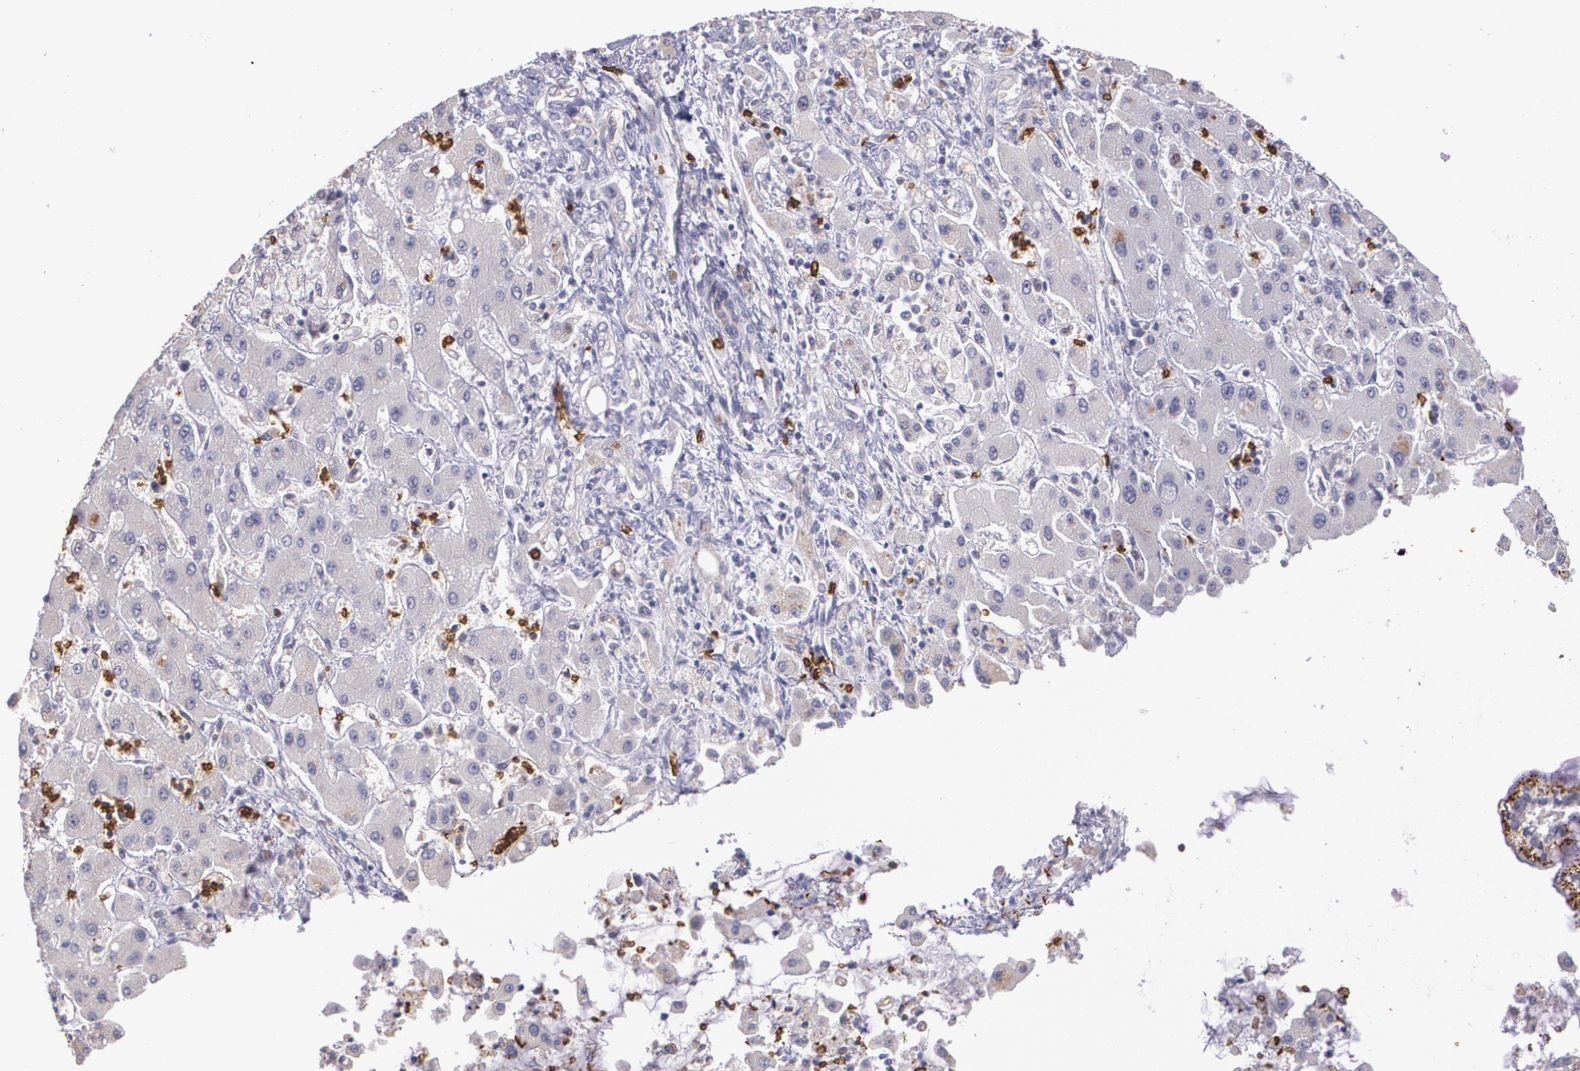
{"staining": {"intensity": "weak", "quantity": ">75%", "location": "cytoplasmic/membranous"}, "tissue": "liver cancer", "cell_type": "Tumor cells", "image_type": "cancer", "snomed": [{"axis": "morphology", "description": "Cholangiocarcinoma"}, {"axis": "topography", "description": "Liver"}], "caption": "High-power microscopy captured an immunohistochemistry micrograph of liver cholangiocarcinoma, revealing weak cytoplasmic/membranous staining in approximately >75% of tumor cells. (brown staining indicates protein expression, while blue staining denotes nuclei).", "gene": "SLC2A1", "patient": {"sex": "male", "age": 50}}